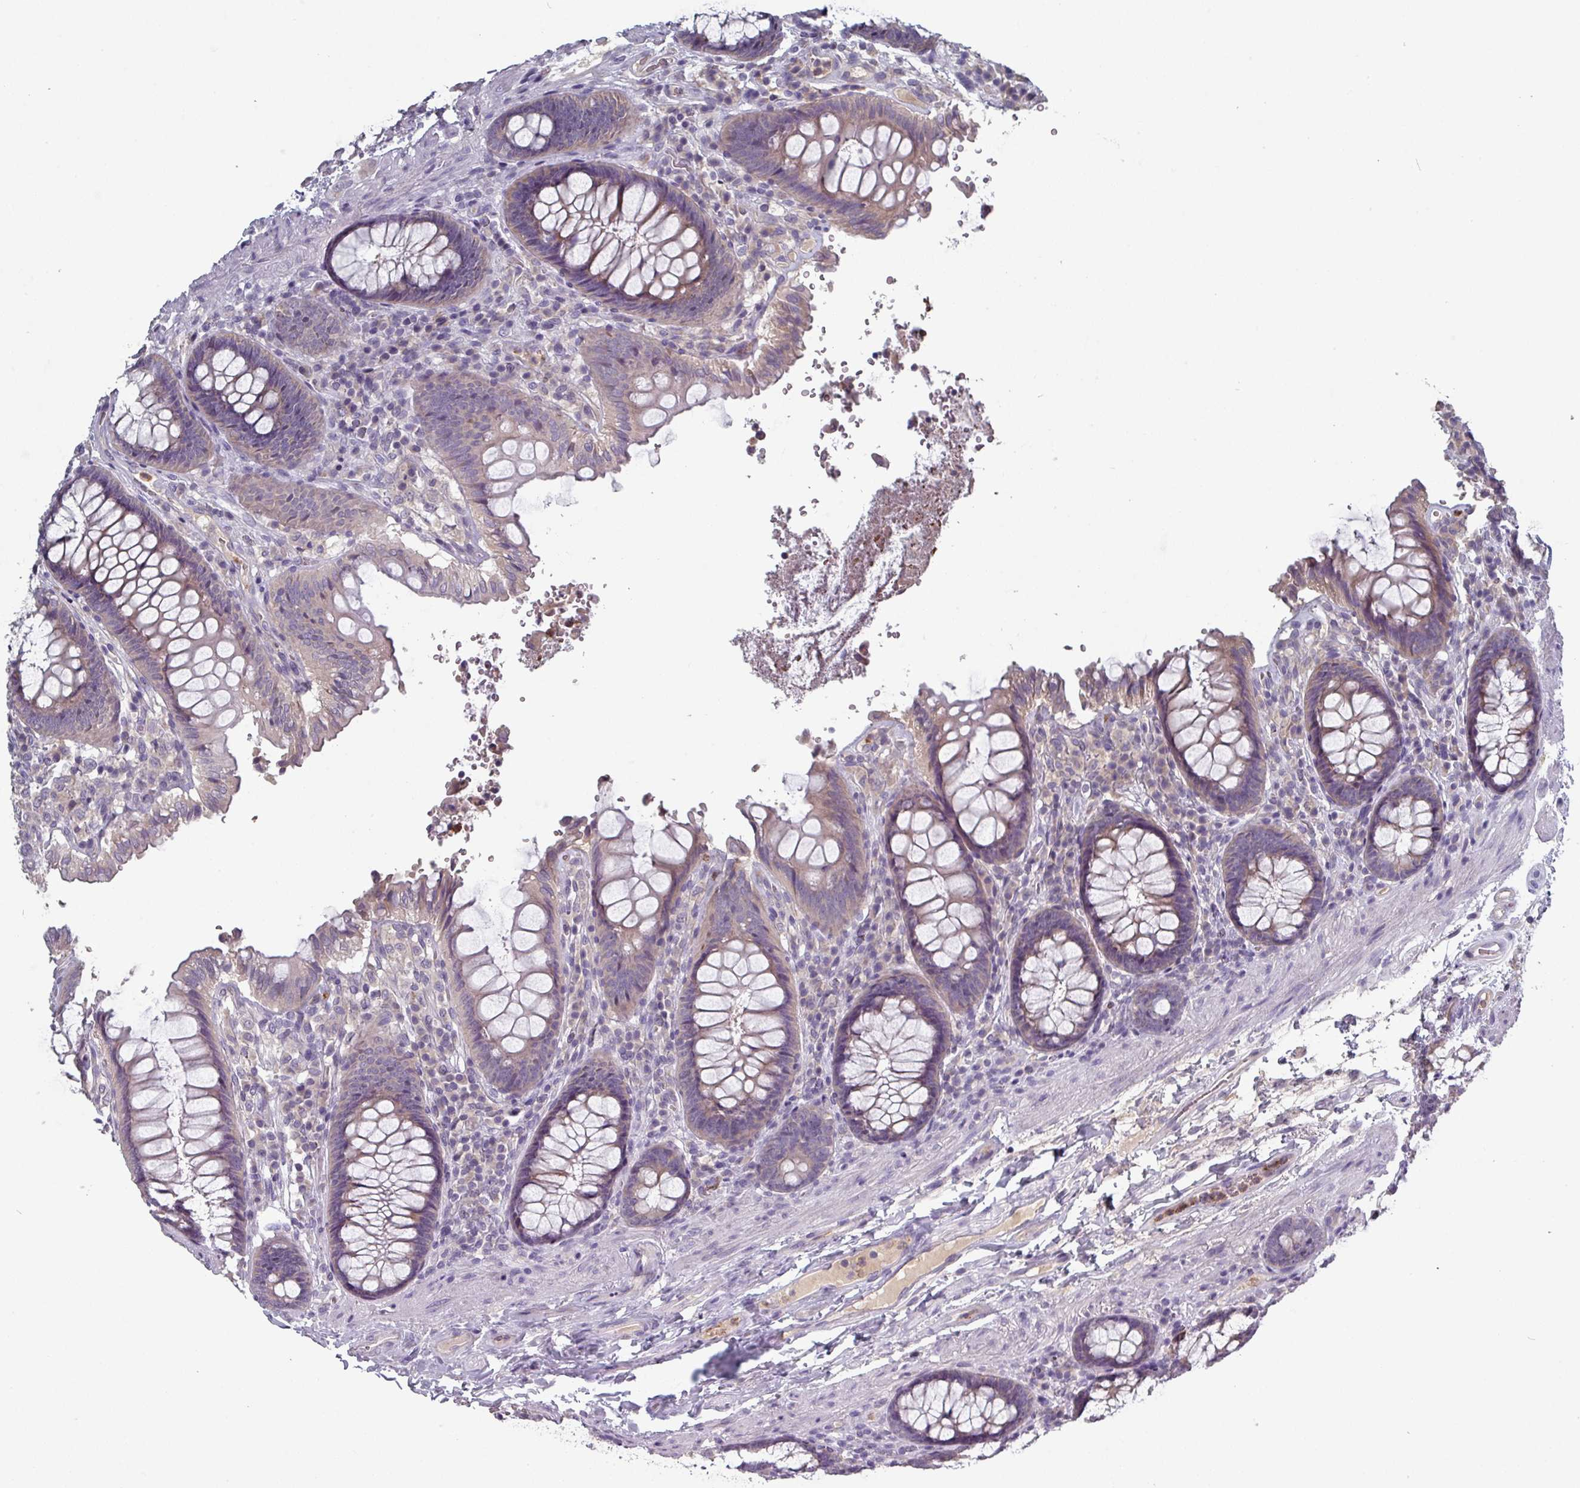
{"staining": {"intensity": "negative", "quantity": "none", "location": "none"}, "tissue": "colon", "cell_type": "Endothelial cells", "image_type": "normal", "snomed": [{"axis": "morphology", "description": "Normal tissue, NOS"}, {"axis": "topography", "description": "Colon"}], "caption": "IHC histopathology image of unremarkable colon: human colon stained with DAB (3,3'-diaminobenzidine) shows no significant protein positivity in endothelial cells.", "gene": "PRAMEF7", "patient": {"sex": "male", "age": 84}}